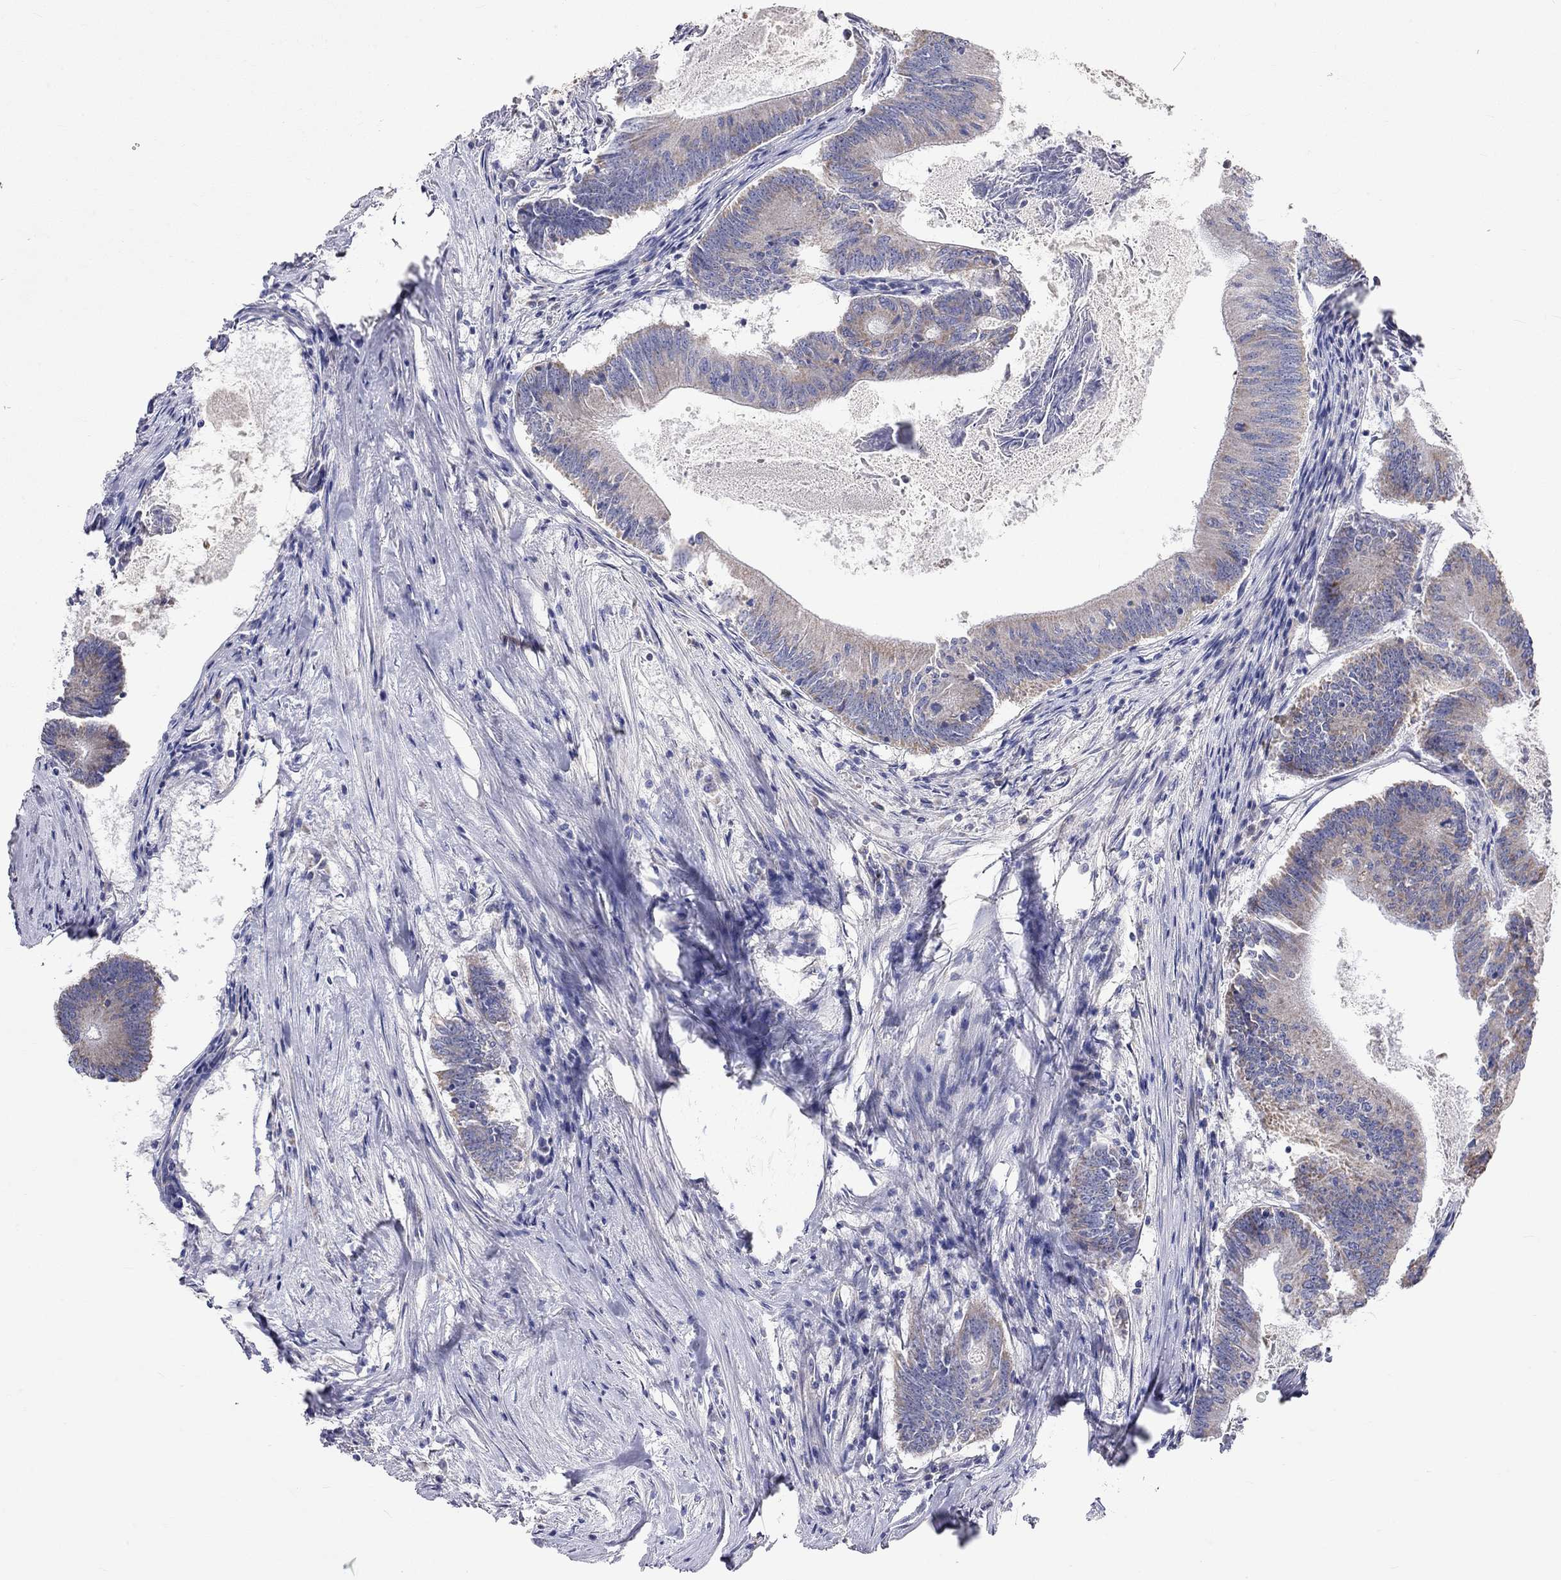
{"staining": {"intensity": "weak", "quantity": "25%-75%", "location": "cytoplasmic/membranous"}, "tissue": "colorectal cancer", "cell_type": "Tumor cells", "image_type": "cancer", "snomed": [{"axis": "morphology", "description": "Adenocarcinoma, NOS"}, {"axis": "topography", "description": "Colon"}], "caption": "Colorectal adenocarcinoma stained with IHC displays weak cytoplasmic/membranous expression in approximately 25%-75% of tumor cells.", "gene": "RCAN1", "patient": {"sex": "female", "age": 70}}